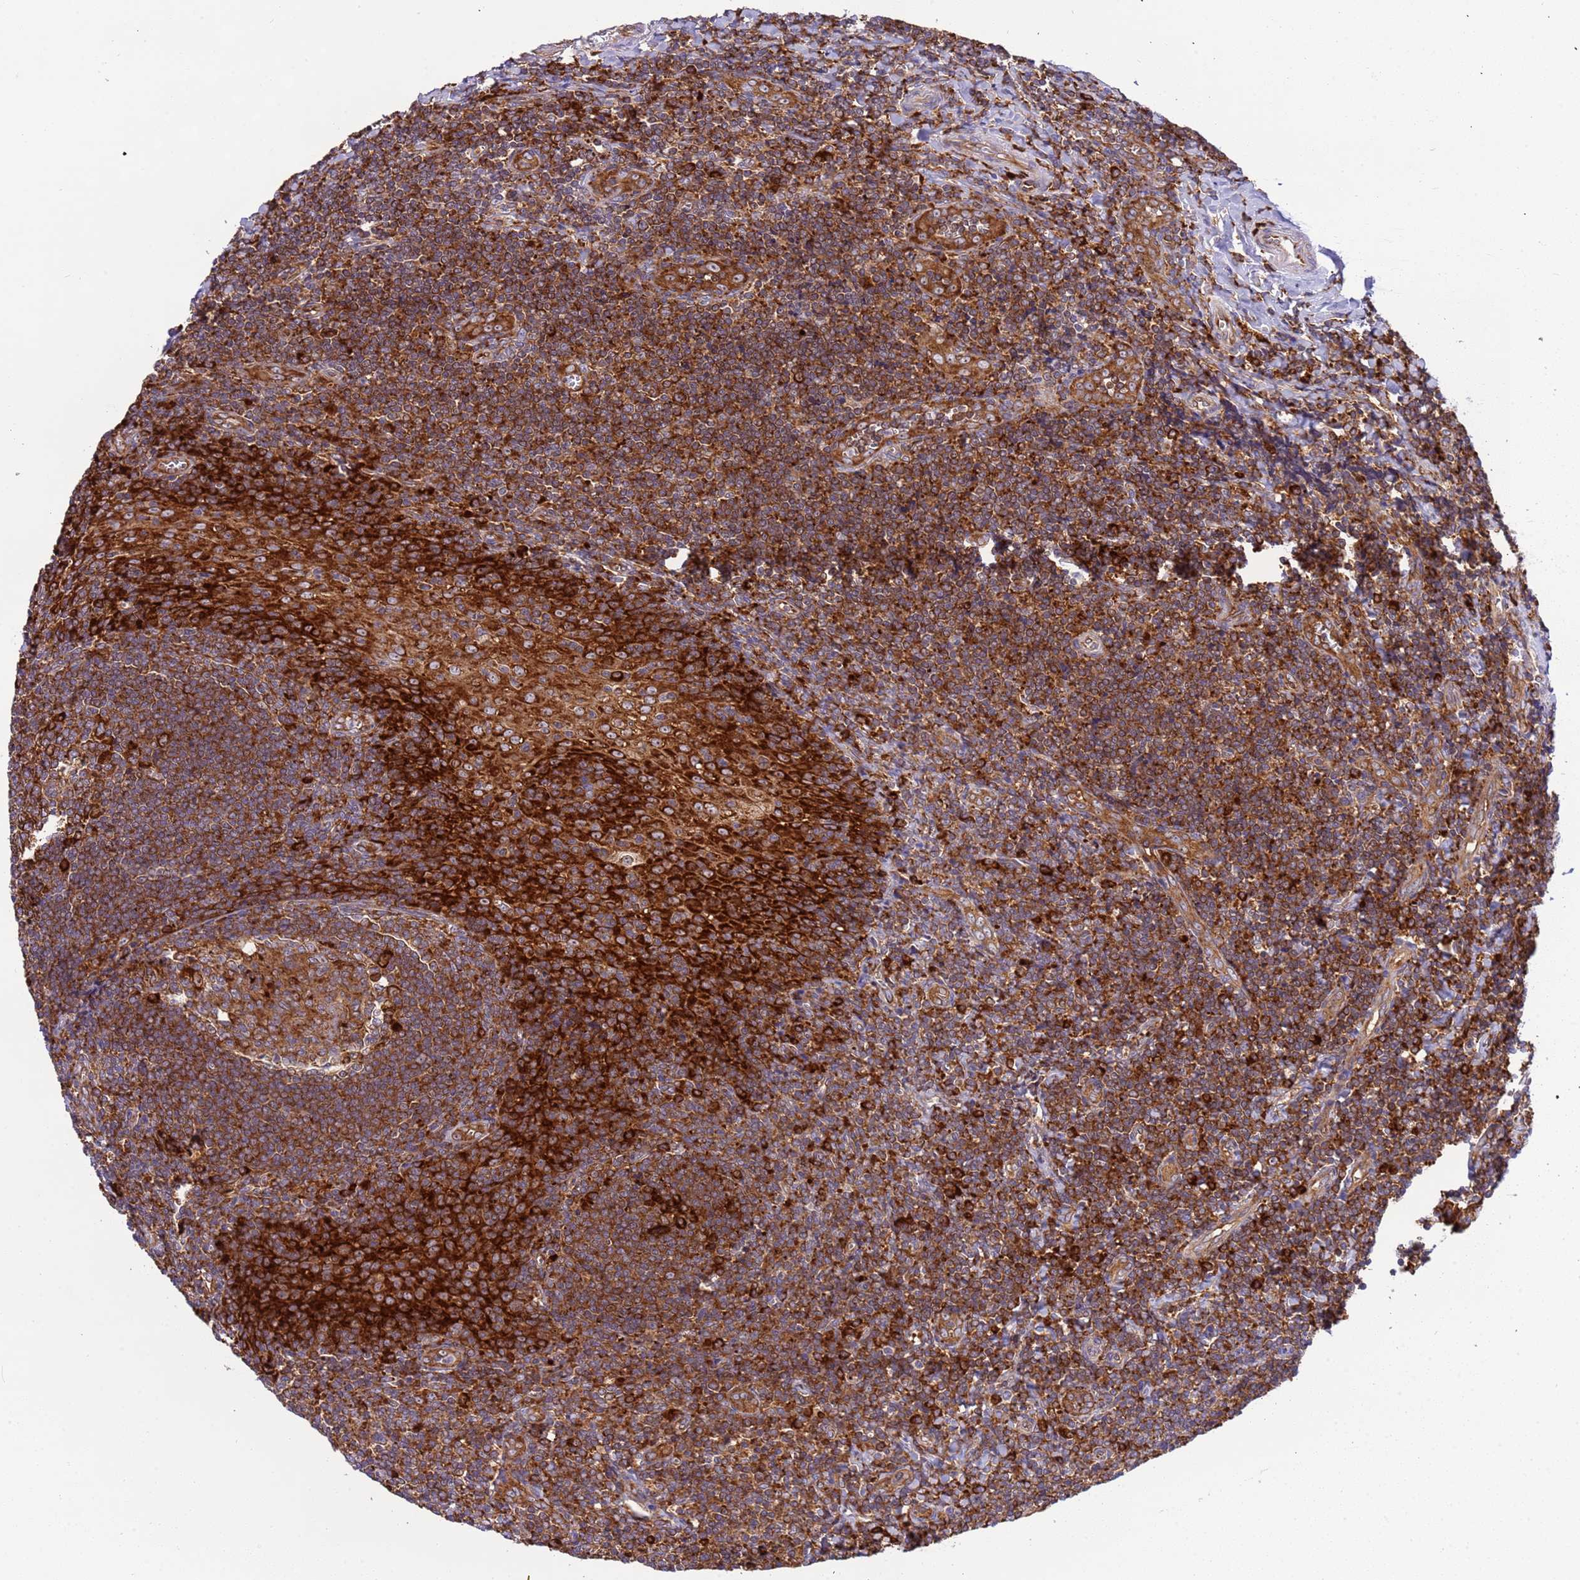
{"staining": {"intensity": "strong", "quantity": ">75%", "location": "cytoplasmic/membranous"}, "tissue": "tonsil", "cell_type": "Germinal center cells", "image_type": "normal", "snomed": [{"axis": "morphology", "description": "Normal tissue, NOS"}, {"axis": "topography", "description": "Tonsil"}], "caption": "This micrograph demonstrates unremarkable tonsil stained with immunohistochemistry (IHC) to label a protein in brown. The cytoplasmic/membranous of germinal center cells show strong positivity for the protein. Nuclei are counter-stained blue.", "gene": "RPL36", "patient": {"sex": "male", "age": 27}}